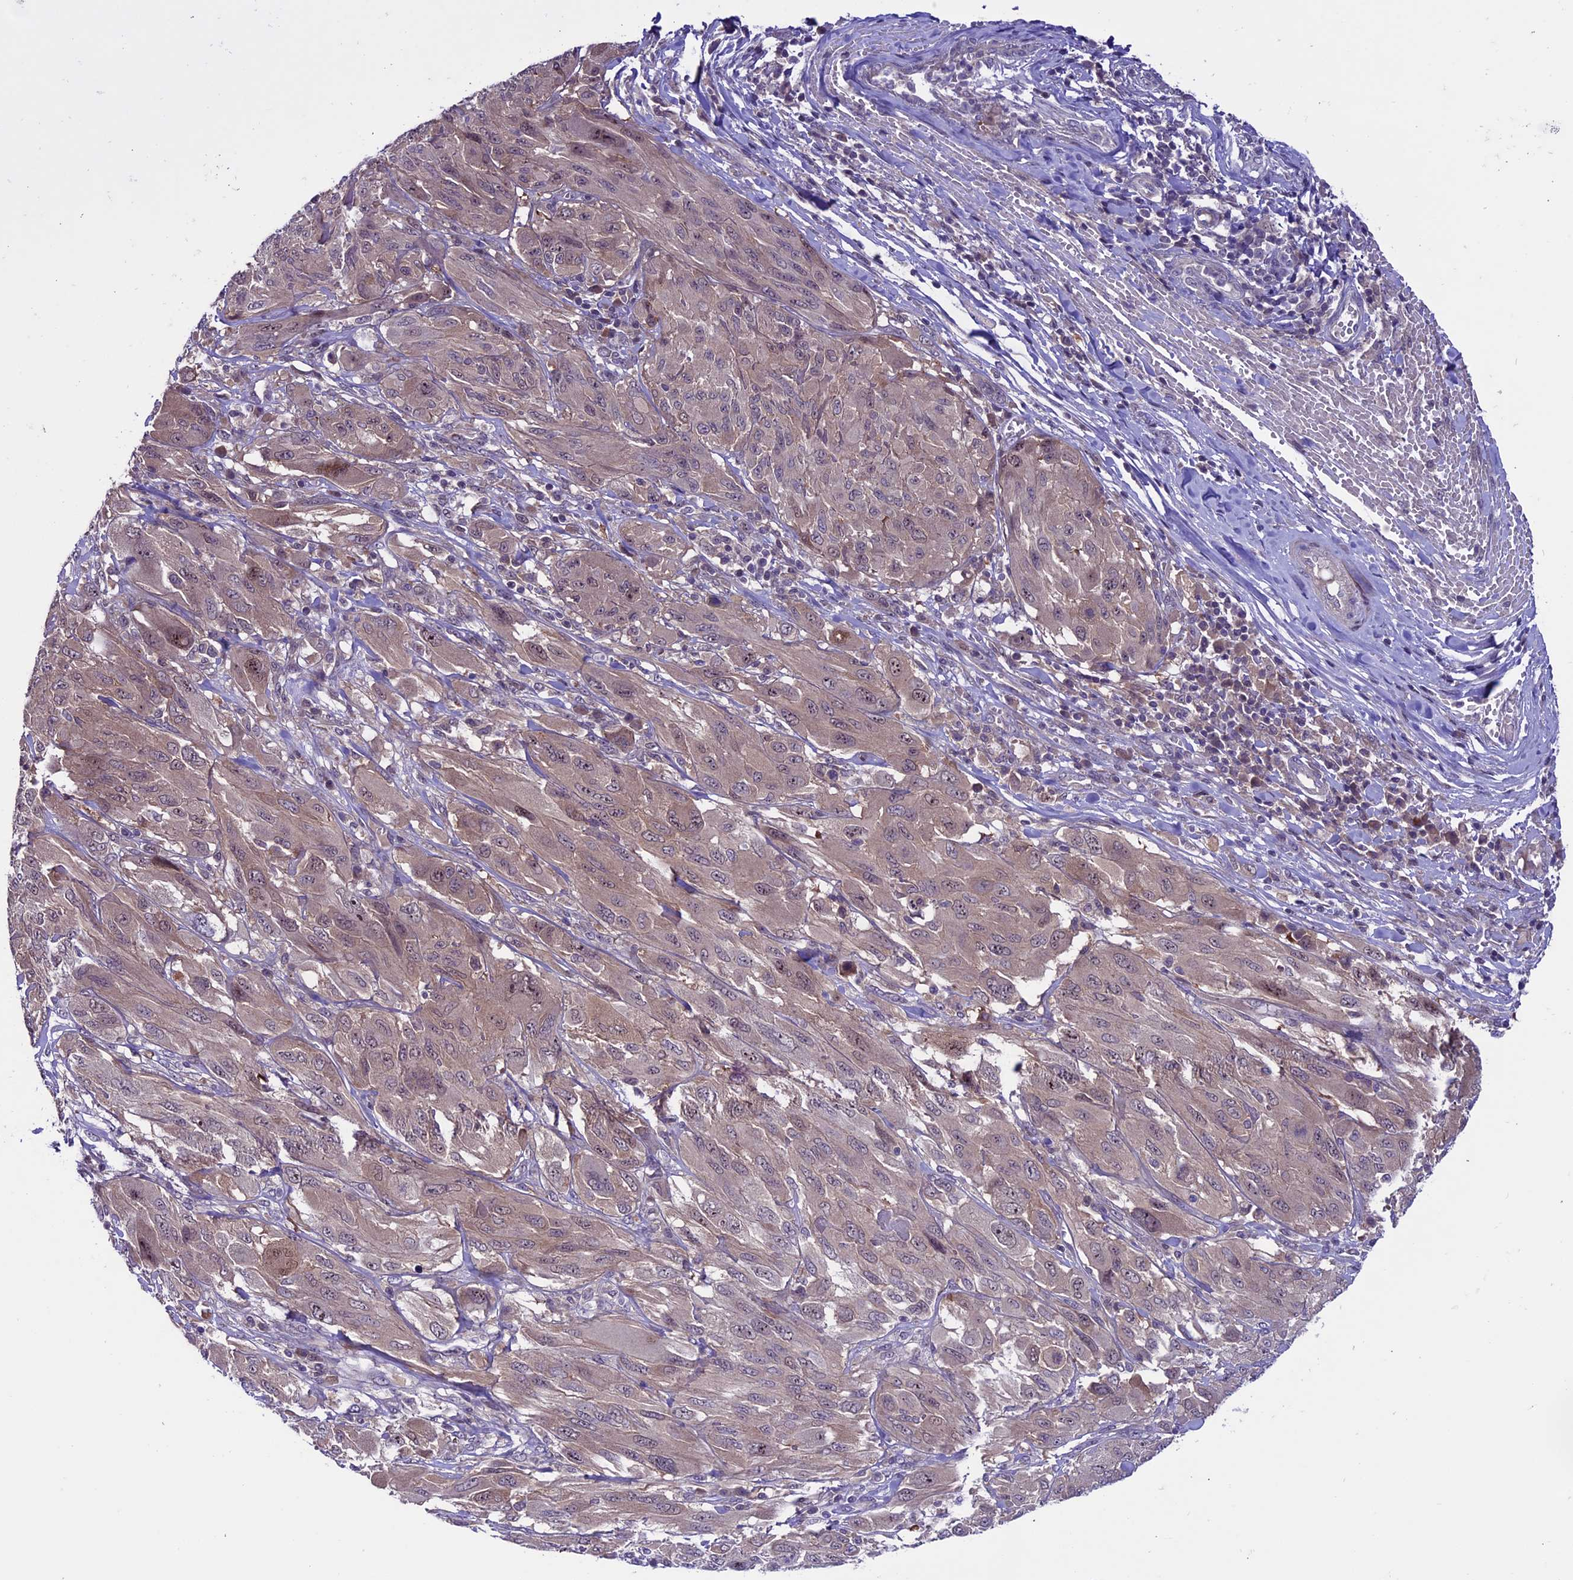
{"staining": {"intensity": "weak", "quantity": "25%-75%", "location": "cytoplasmic/membranous,nuclear"}, "tissue": "melanoma", "cell_type": "Tumor cells", "image_type": "cancer", "snomed": [{"axis": "morphology", "description": "Malignant melanoma, NOS"}, {"axis": "topography", "description": "Skin"}], "caption": "Human melanoma stained with a brown dye demonstrates weak cytoplasmic/membranous and nuclear positive positivity in approximately 25%-75% of tumor cells.", "gene": "XKR7", "patient": {"sex": "female", "age": 91}}